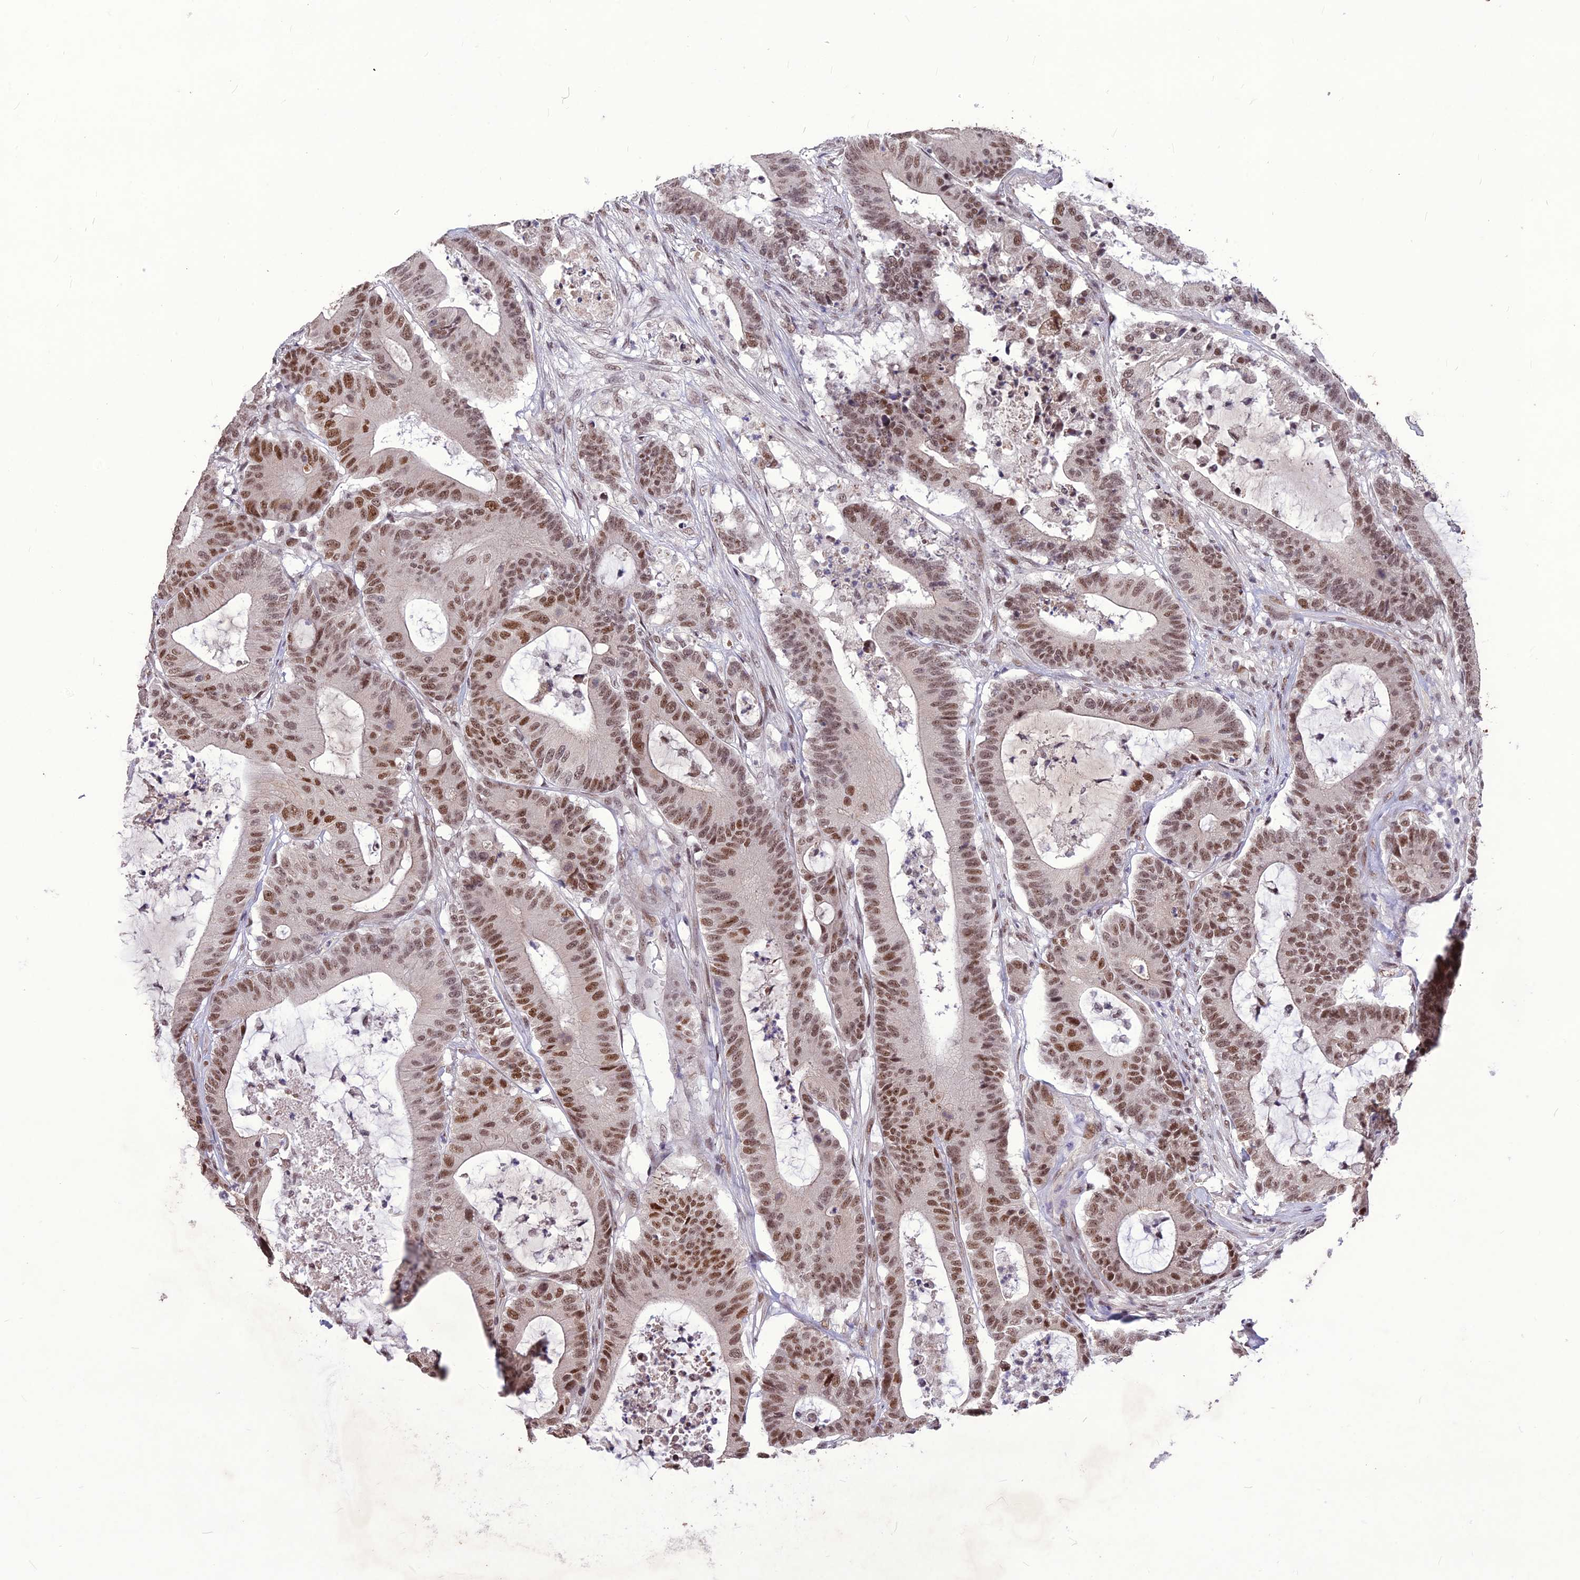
{"staining": {"intensity": "moderate", "quantity": ">75%", "location": "nuclear"}, "tissue": "colorectal cancer", "cell_type": "Tumor cells", "image_type": "cancer", "snomed": [{"axis": "morphology", "description": "Adenocarcinoma, NOS"}, {"axis": "topography", "description": "Colon"}], "caption": "A histopathology image showing moderate nuclear positivity in approximately >75% of tumor cells in adenocarcinoma (colorectal), as visualized by brown immunohistochemical staining.", "gene": "DIS3", "patient": {"sex": "female", "age": 84}}